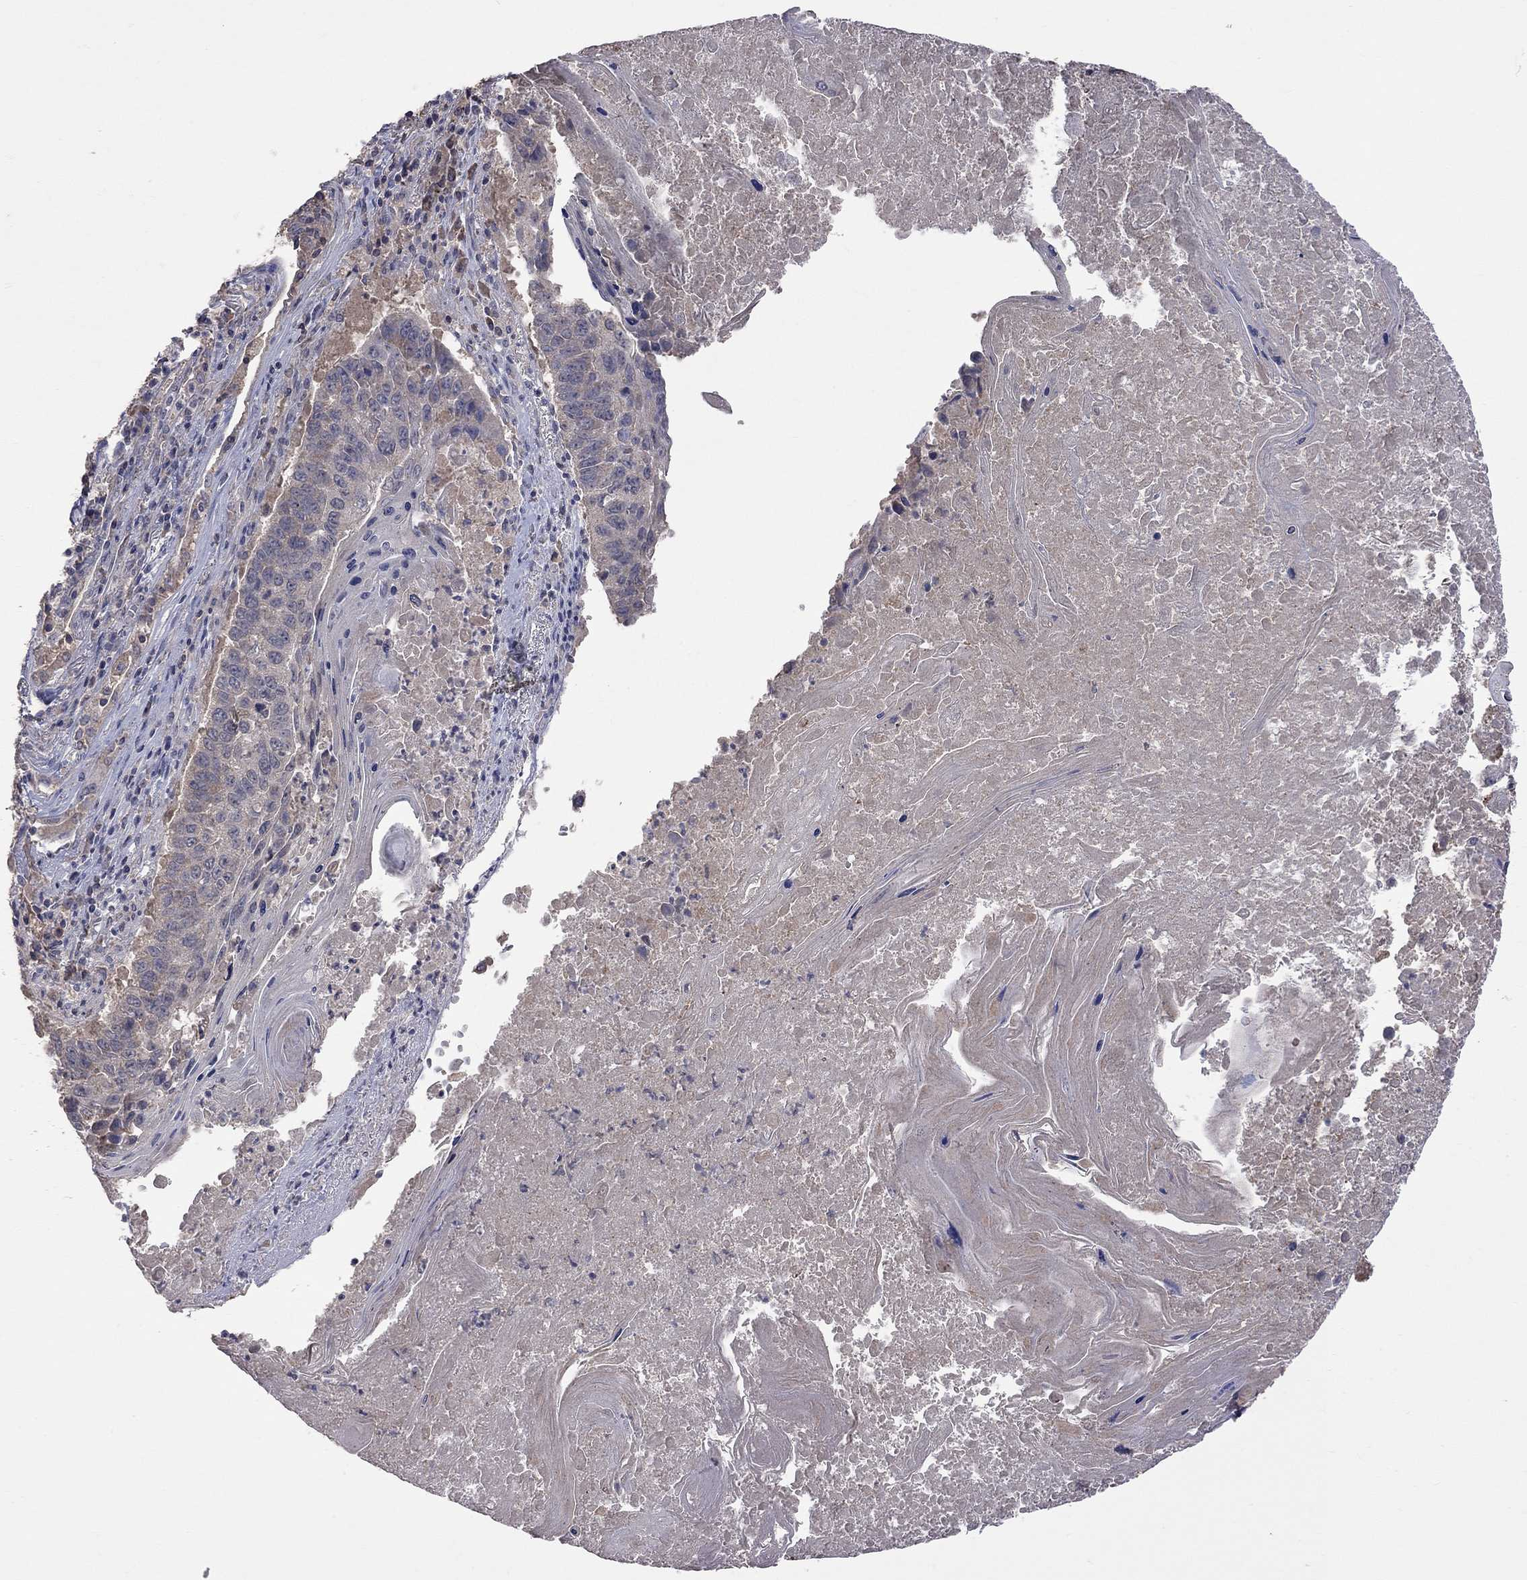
{"staining": {"intensity": "negative", "quantity": "none", "location": "none"}, "tissue": "lung cancer", "cell_type": "Tumor cells", "image_type": "cancer", "snomed": [{"axis": "morphology", "description": "Squamous cell carcinoma, NOS"}, {"axis": "topography", "description": "Lung"}], "caption": "Tumor cells show no significant protein positivity in lung cancer (squamous cell carcinoma).", "gene": "HTR6", "patient": {"sex": "male", "age": 73}}